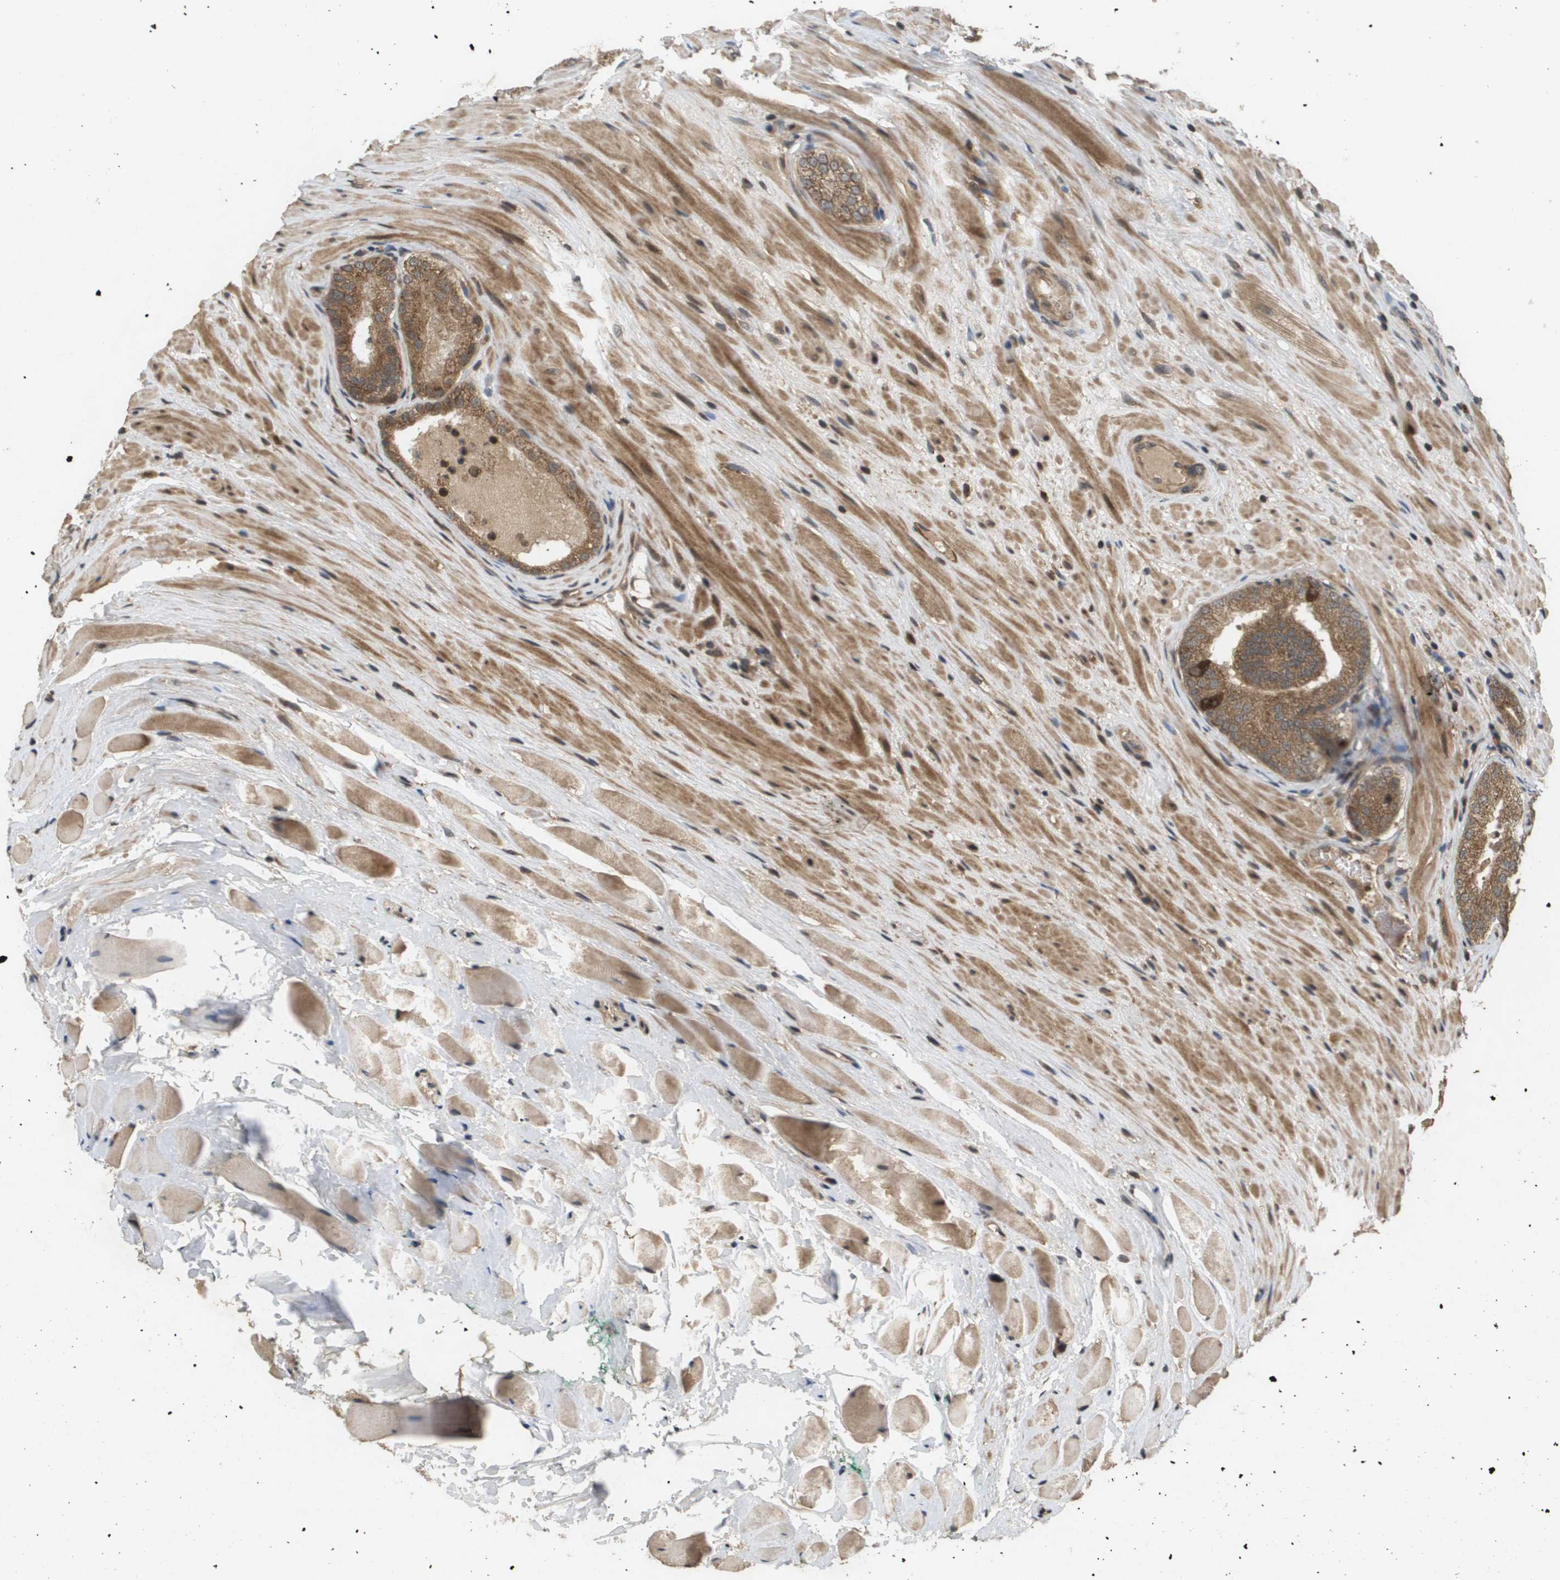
{"staining": {"intensity": "moderate", "quantity": ">75%", "location": "cytoplasmic/membranous"}, "tissue": "prostate cancer", "cell_type": "Tumor cells", "image_type": "cancer", "snomed": [{"axis": "morphology", "description": "Adenocarcinoma, High grade"}, {"axis": "topography", "description": "Prostate"}], "caption": "Prostate cancer (adenocarcinoma (high-grade)) stained with a brown dye demonstrates moderate cytoplasmic/membranous positive expression in about >75% of tumor cells.", "gene": "KIF11", "patient": {"sex": "male", "age": 59}}